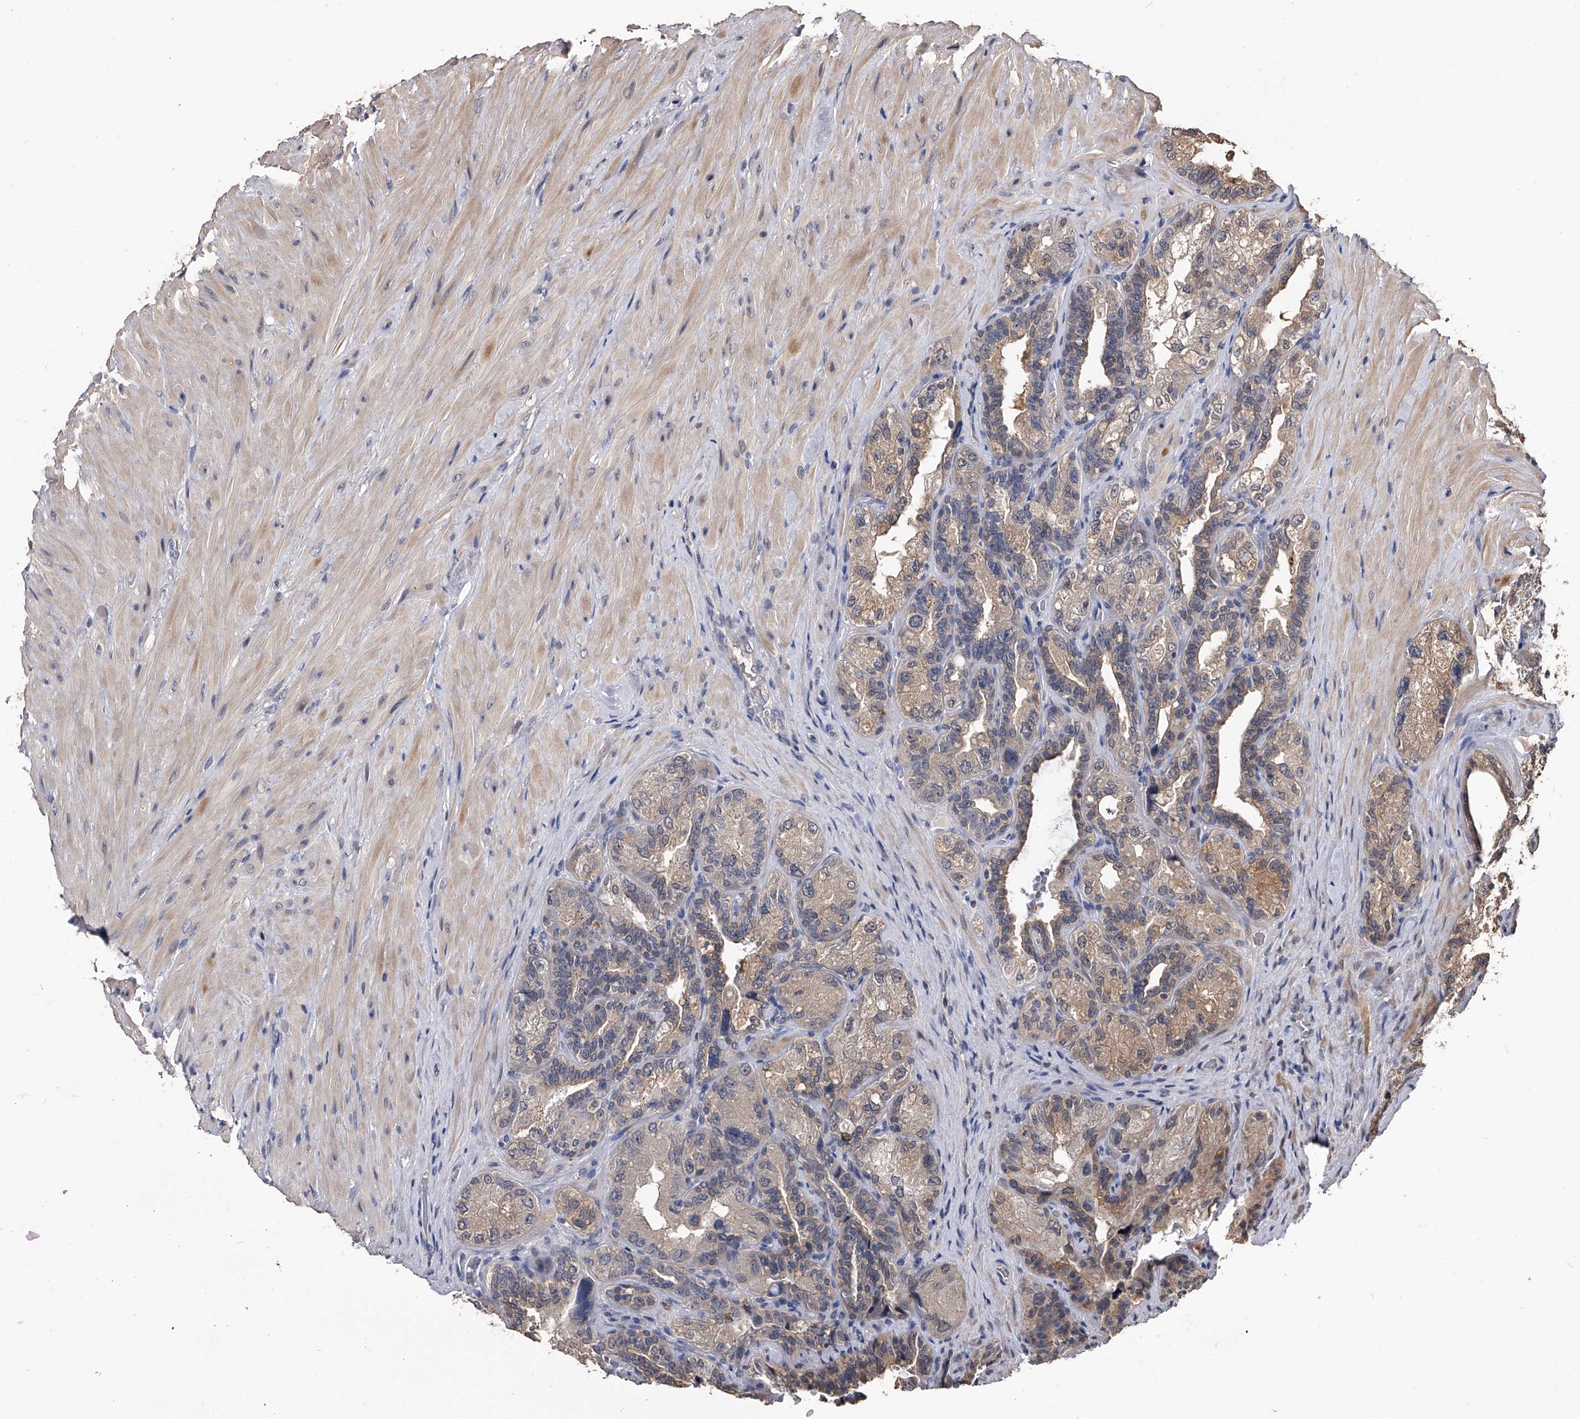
{"staining": {"intensity": "weak", "quantity": "25%-75%", "location": "cytoplasmic/membranous"}, "tissue": "seminal vesicle", "cell_type": "Glandular cells", "image_type": "normal", "snomed": [{"axis": "morphology", "description": "Normal tissue, NOS"}, {"axis": "topography", "description": "Prostate"}, {"axis": "topography", "description": "Seminal veicle"}], "caption": "There is low levels of weak cytoplasmic/membranous expression in glandular cells of benign seminal vesicle, as demonstrated by immunohistochemical staining (brown color).", "gene": "EFCAB7", "patient": {"sex": "male", "age": 67}}